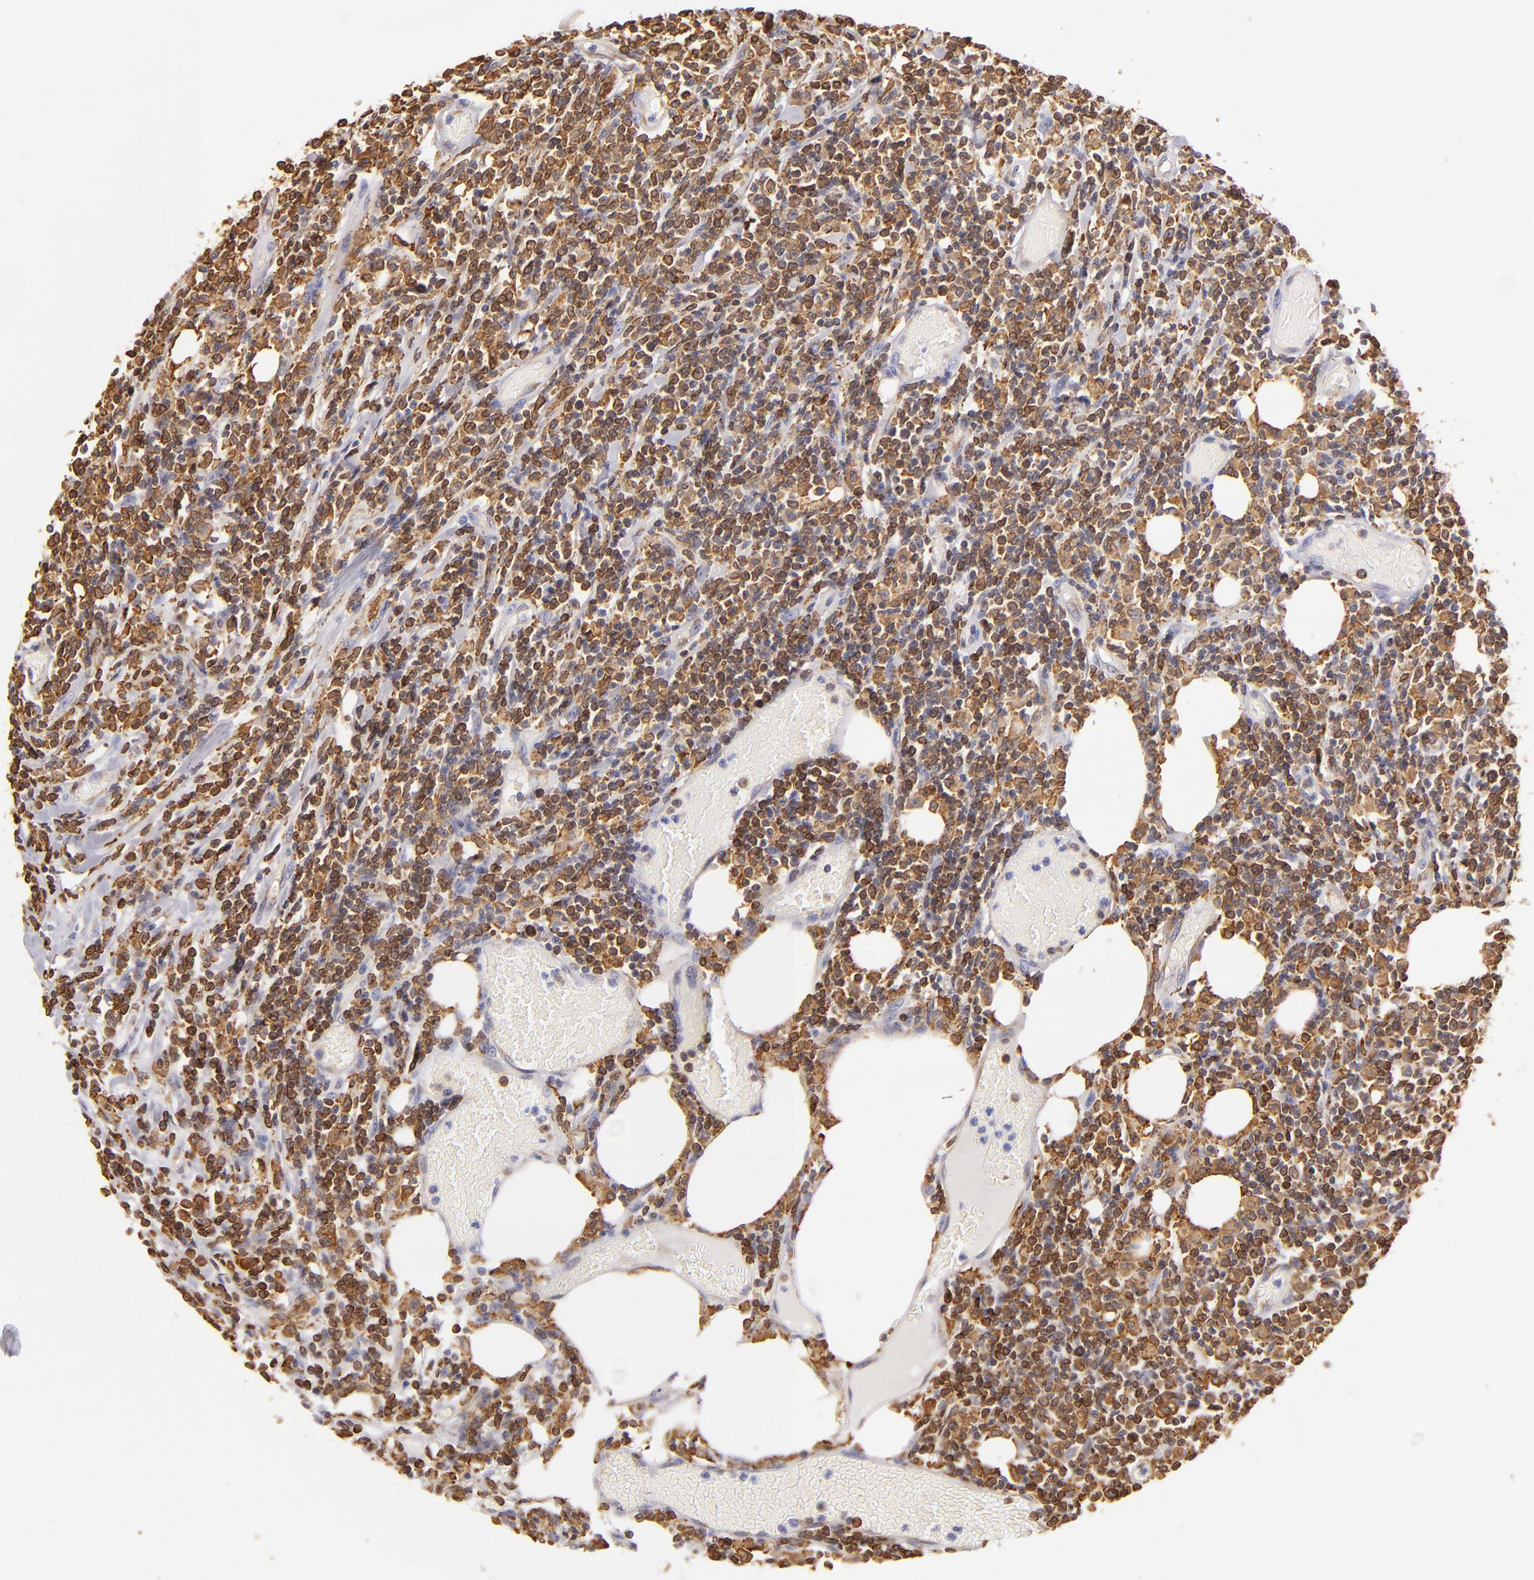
{"staining": {"intensity": "moderate", "quantity": ">75%", "location": "cytoplasmic/membranous"}, "tissue": "lymphoma", "cell_type": "Tumor cells", "image_type": "cancer", "snomed": [{"axis": "morphology", "description": "Malignant lymphoma, non-Hodgkin's type, High grade"}, {"axis": "topography", "description": "Colon"}], "caption": "A high-resolution histopathology image shows immunohistochemistry staining of lymphoma, which demonstrates moderate cytoplasmic/membranous staining in about >75% of tumor cells.", "gene": "CD74", "patient": {"sex": "male", "age": 82}}